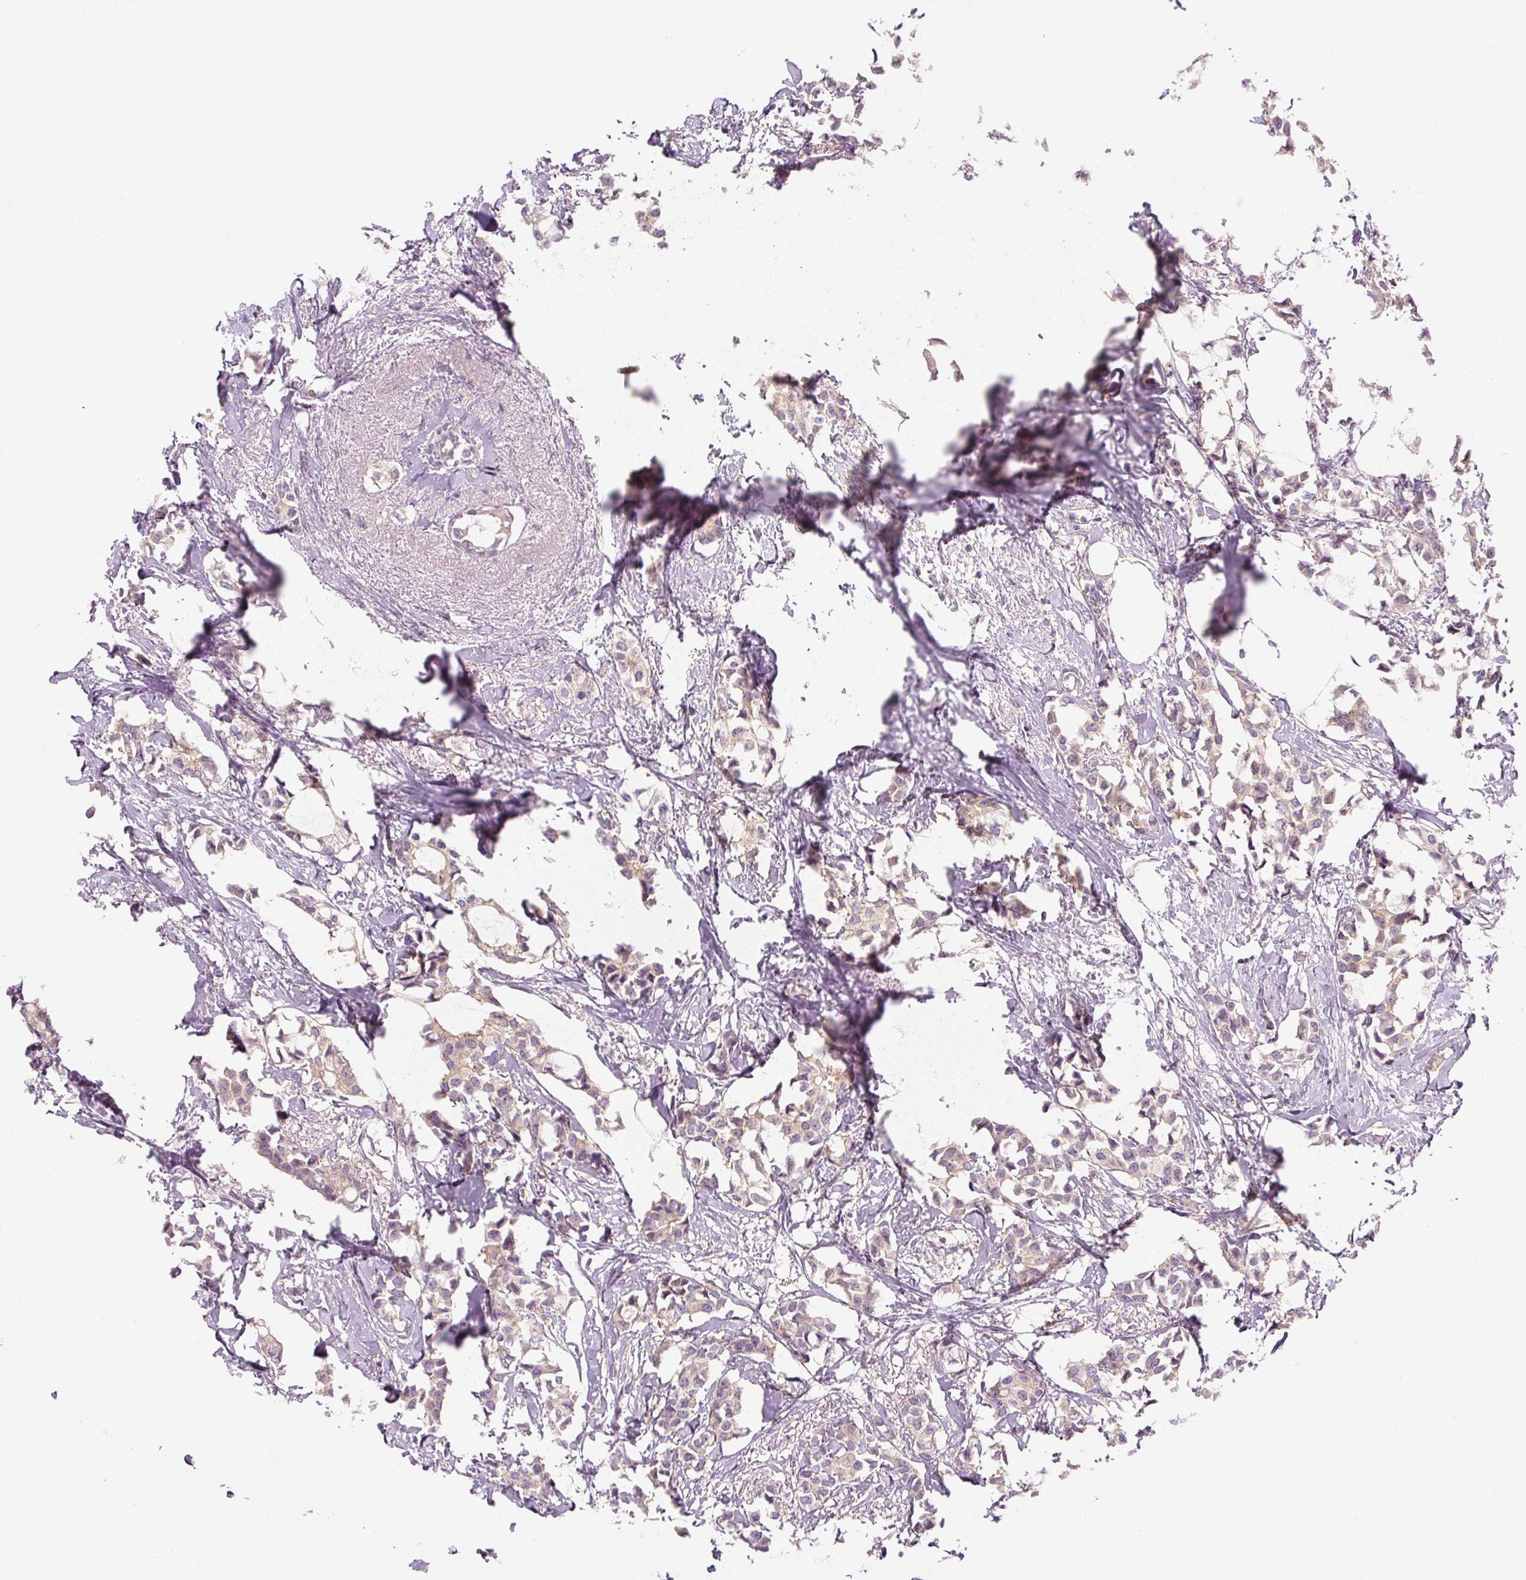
{"staining": {"intensity": "negative", "quantity": "none", "location": "none"}, "tissue": "breast cancer", "cell_type": "Tumor cells", "image_type": "cancer", "snomed": [{"axis": "morphology", "description": "Duct carcinoma"}, {"axis": "topography", "description": "Breast"}], "caption": "An image of human breast cancer is negative for staining in tumor cells. The staining is performed using DAB (3,3'-diaminobenzidine) brown chromogen with nuclei counter-stained in using hematoxylin.", "gene": "RB1CC1", "patient": {"sex": "female", "age": 73}}